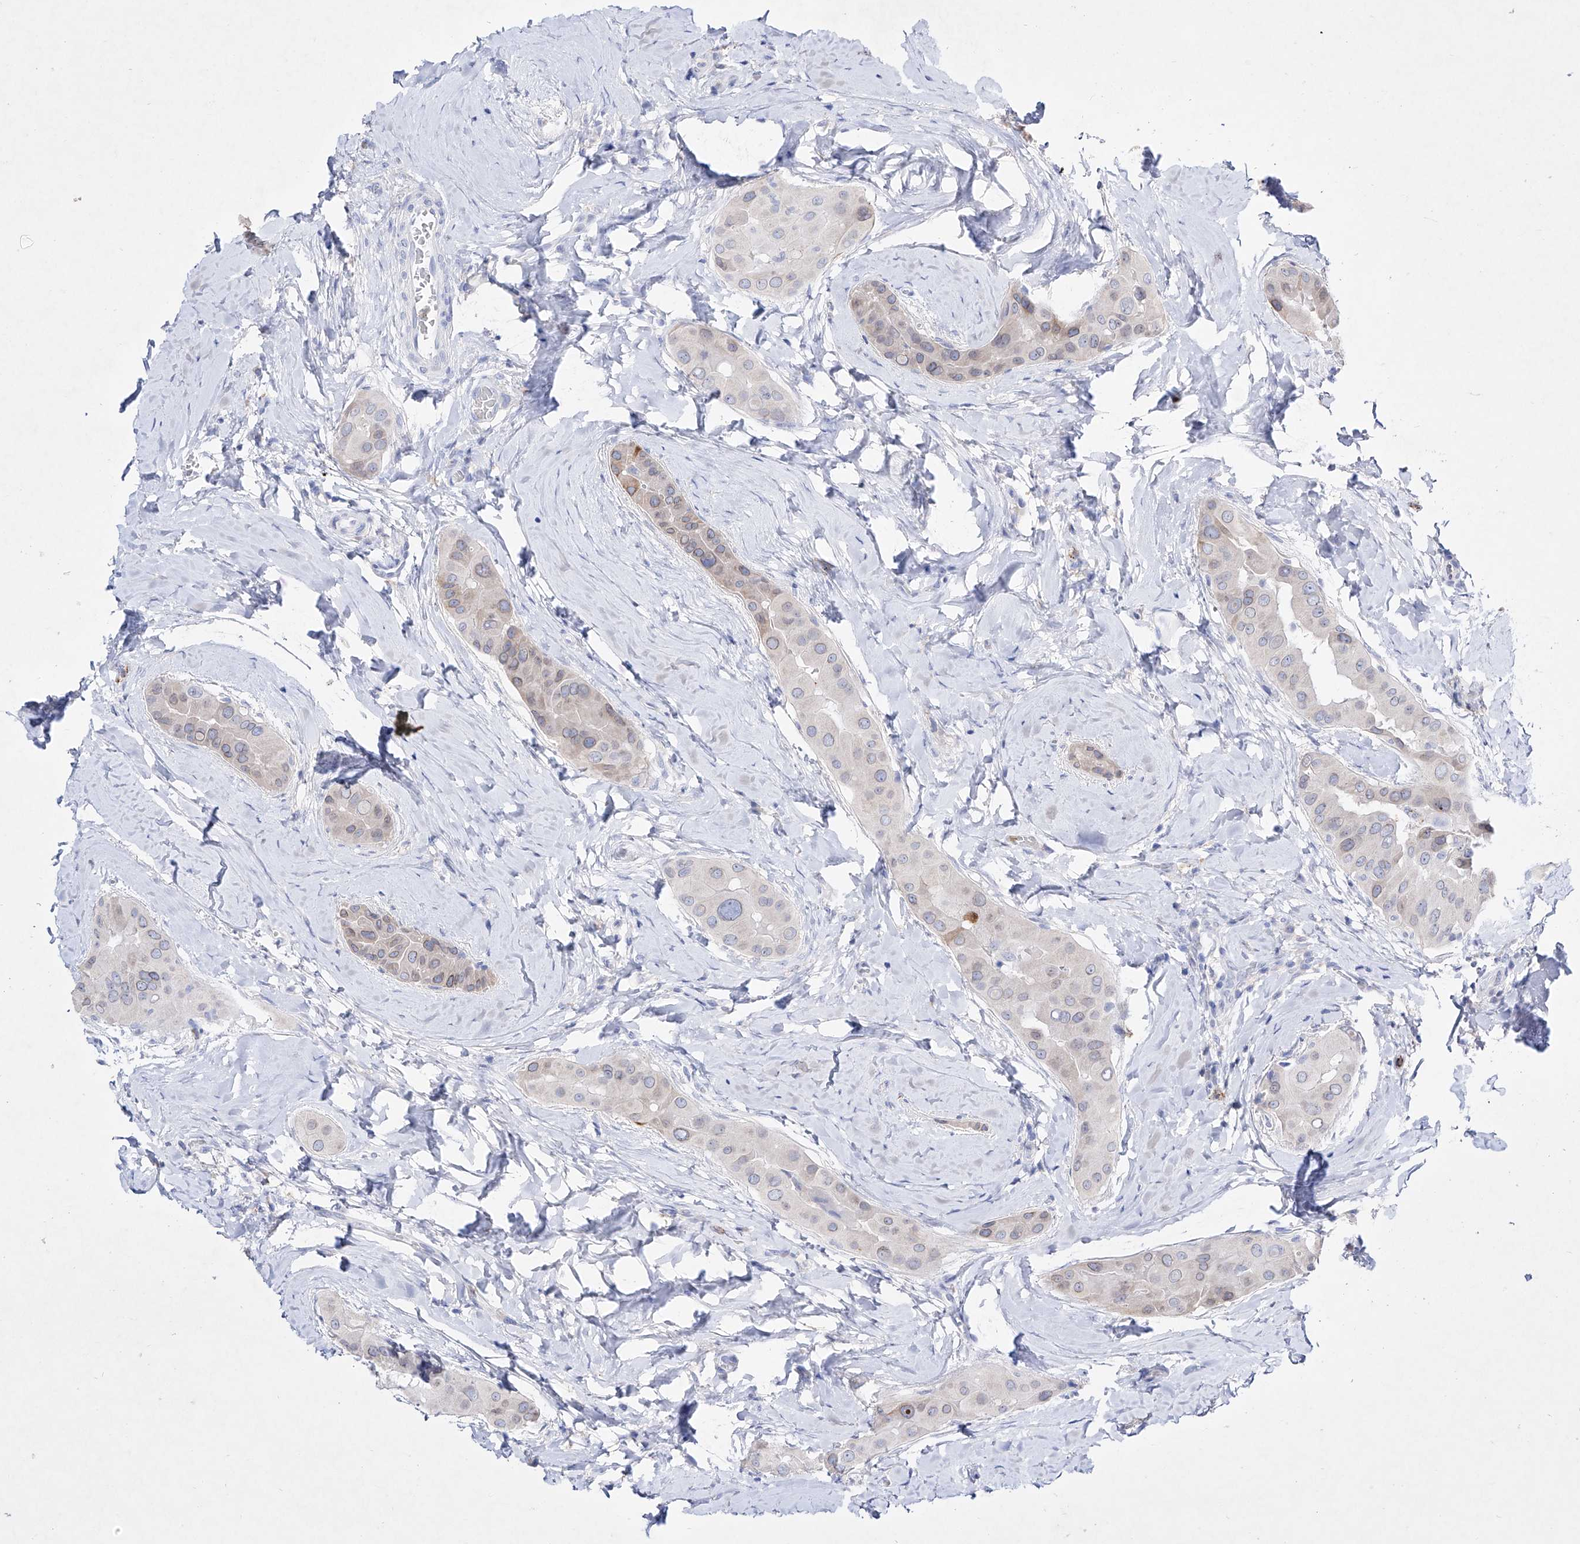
{"staining": {"intensity": "weak", "quantity": "<25%", "location": "cytoplasmic/membranous"}, "tissue": "thyroid cancer", "cell_type": "Tumor cells", "image_type": "cancer", "snomed": [{"axis": "morphology", "description": "Papillary adenocarcinoma, NOS"}, {"axis": "topography", "description": "Thyroid gland"}], "caption": "Photomicrograph shows no protein expression in tumor cells of thyroid cancer (papillary adenocarcinoma) tissue. (Brightfield microscopy of DAB (3,3'-diaminobenzidine) immunohistochemistry (IHC) at high magnification).", "gene": "TM7SF2", "patient": {"sex": "male", "age": 33}}